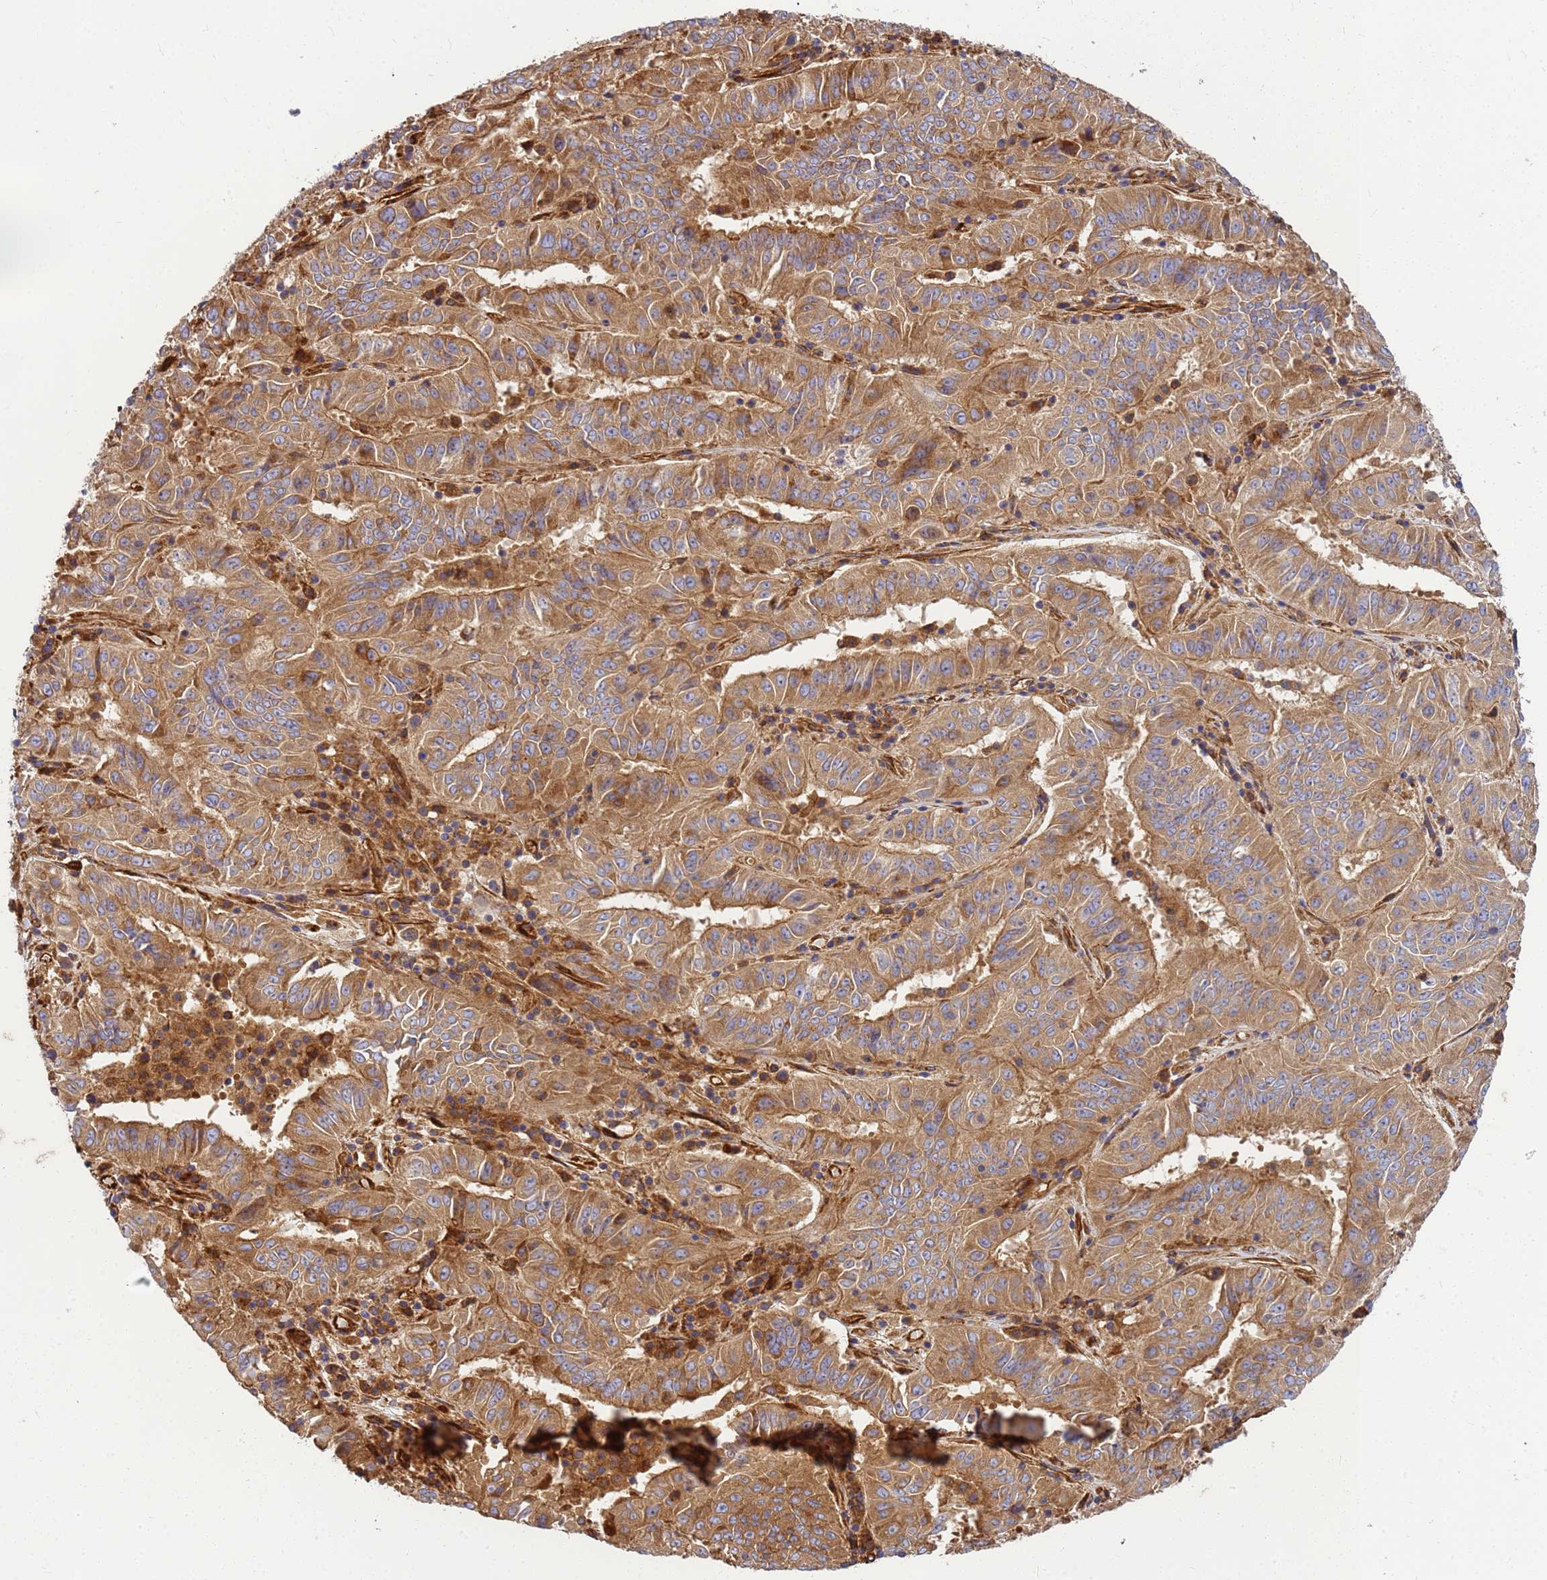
{"staining": {"intensity": "moderate", "quantity": ">75%", "location": "cytoplasmic/membranous"}, "tissue": "pancreatic cancer", "cell_type": "Tumor cells", "image_type": "cancer", "snomed": [{"axis": "morphology", "description": "Adenocarcinoma, NOS"}, {"axis": "topography", "description": "Pancreas"}], "caption": "Human pancreatic cancer stained with a protein marker displays moderate staining in tumor cells.", "gene": "C2CD5", "patient": {"sex": "male", "age": 63}}